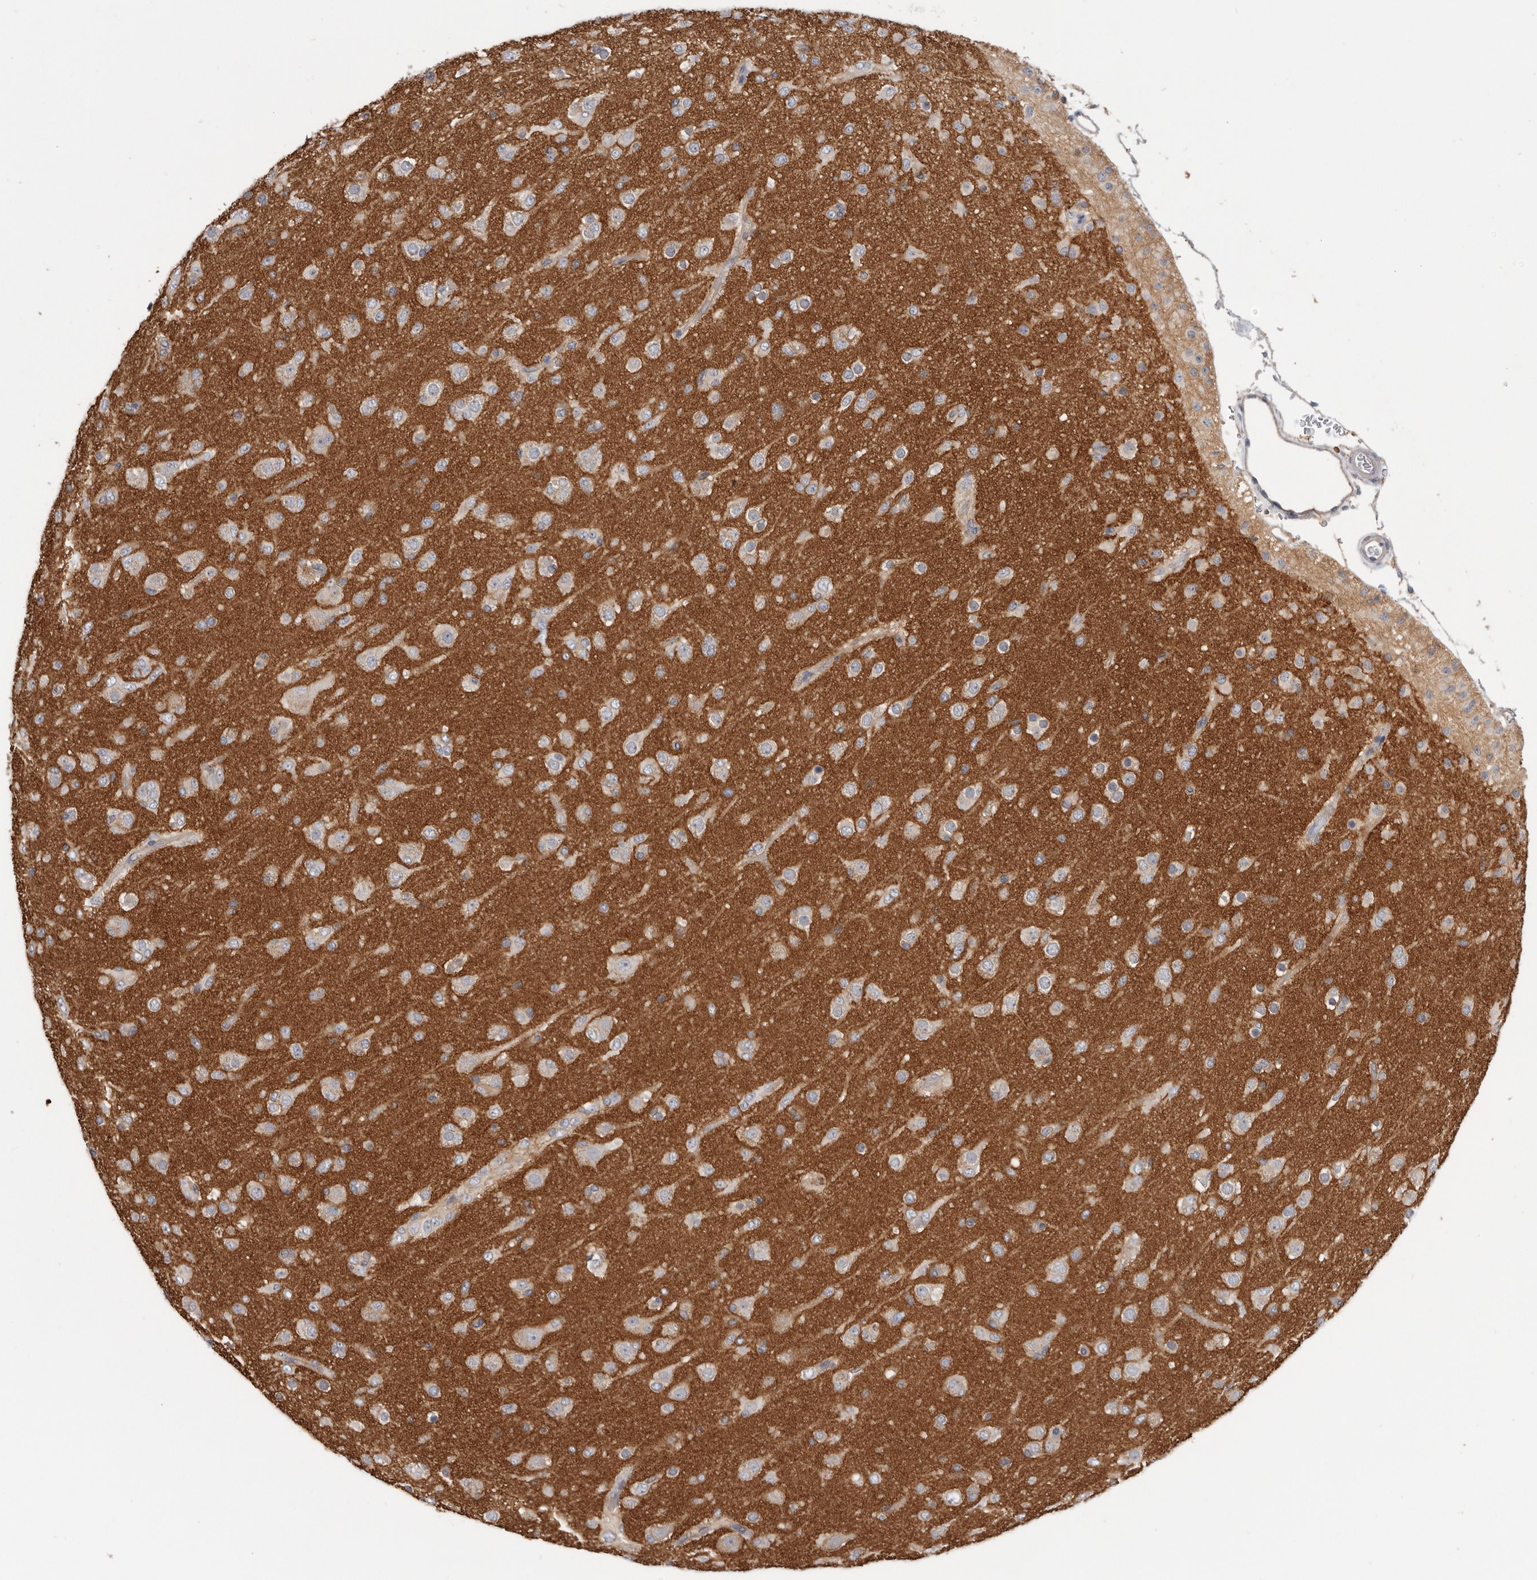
{"staining": {"intensity": "weak", "quantity": "<25%", "location": "cytoplasmic/membranous"}, "tissue": "glioma", "cell_type": "Tumor cells", "image_type": "cancer", "snomed": [{"axis": "morphology", "description": "Glioma, malignant, Low grade"}, {"axis": "topography", "description": "Brain"}], "caption": "An immunohistochemistry (IHC) histopathology image of malignant low-grade glioma is shown. There is no staining in tumor cells of malignant low-grade glioma. (DAB immunohistochemistry (IHC) with hematoxylin counter stain).", "gene": "WDTC1", "patient": {"sex": "male", "age": 65}}